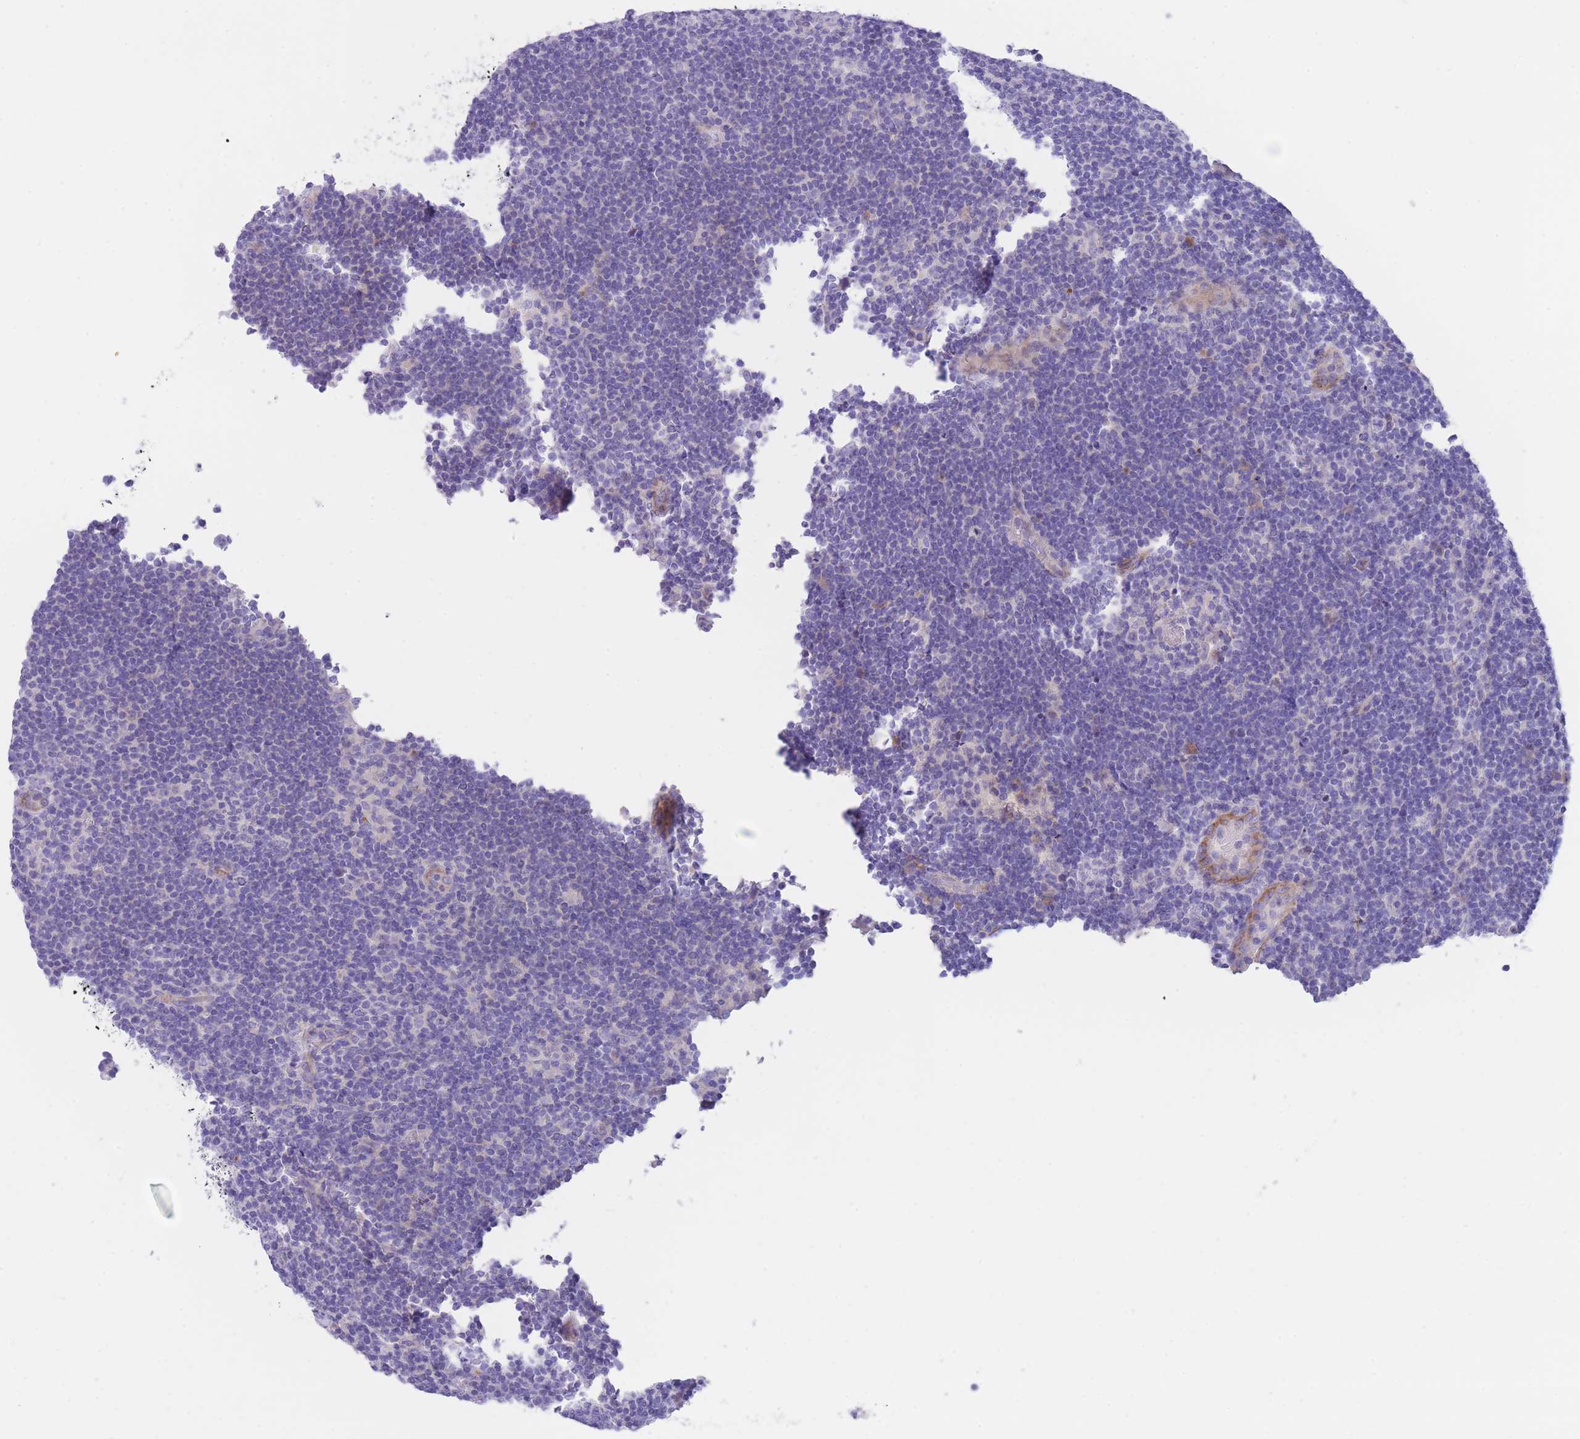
{"staining": {"intensity": "negative", "quantity": "none", "location": "none"}, "tissue": "lymphoma", "cell_type": "Tumor cells", "image_type": "cancer", "snomed": [{"axis": "morphology", "description": "Hodgkin's disease, NOS"}, {"axis": "topography", "description": "Lymph node"}], "caption": "Lymphoma was stained to show a protein in brown. There is no significant positivity in tumor cells.", "gene": "QTRT1", "patient": {"sex": "female", "age": 57}}